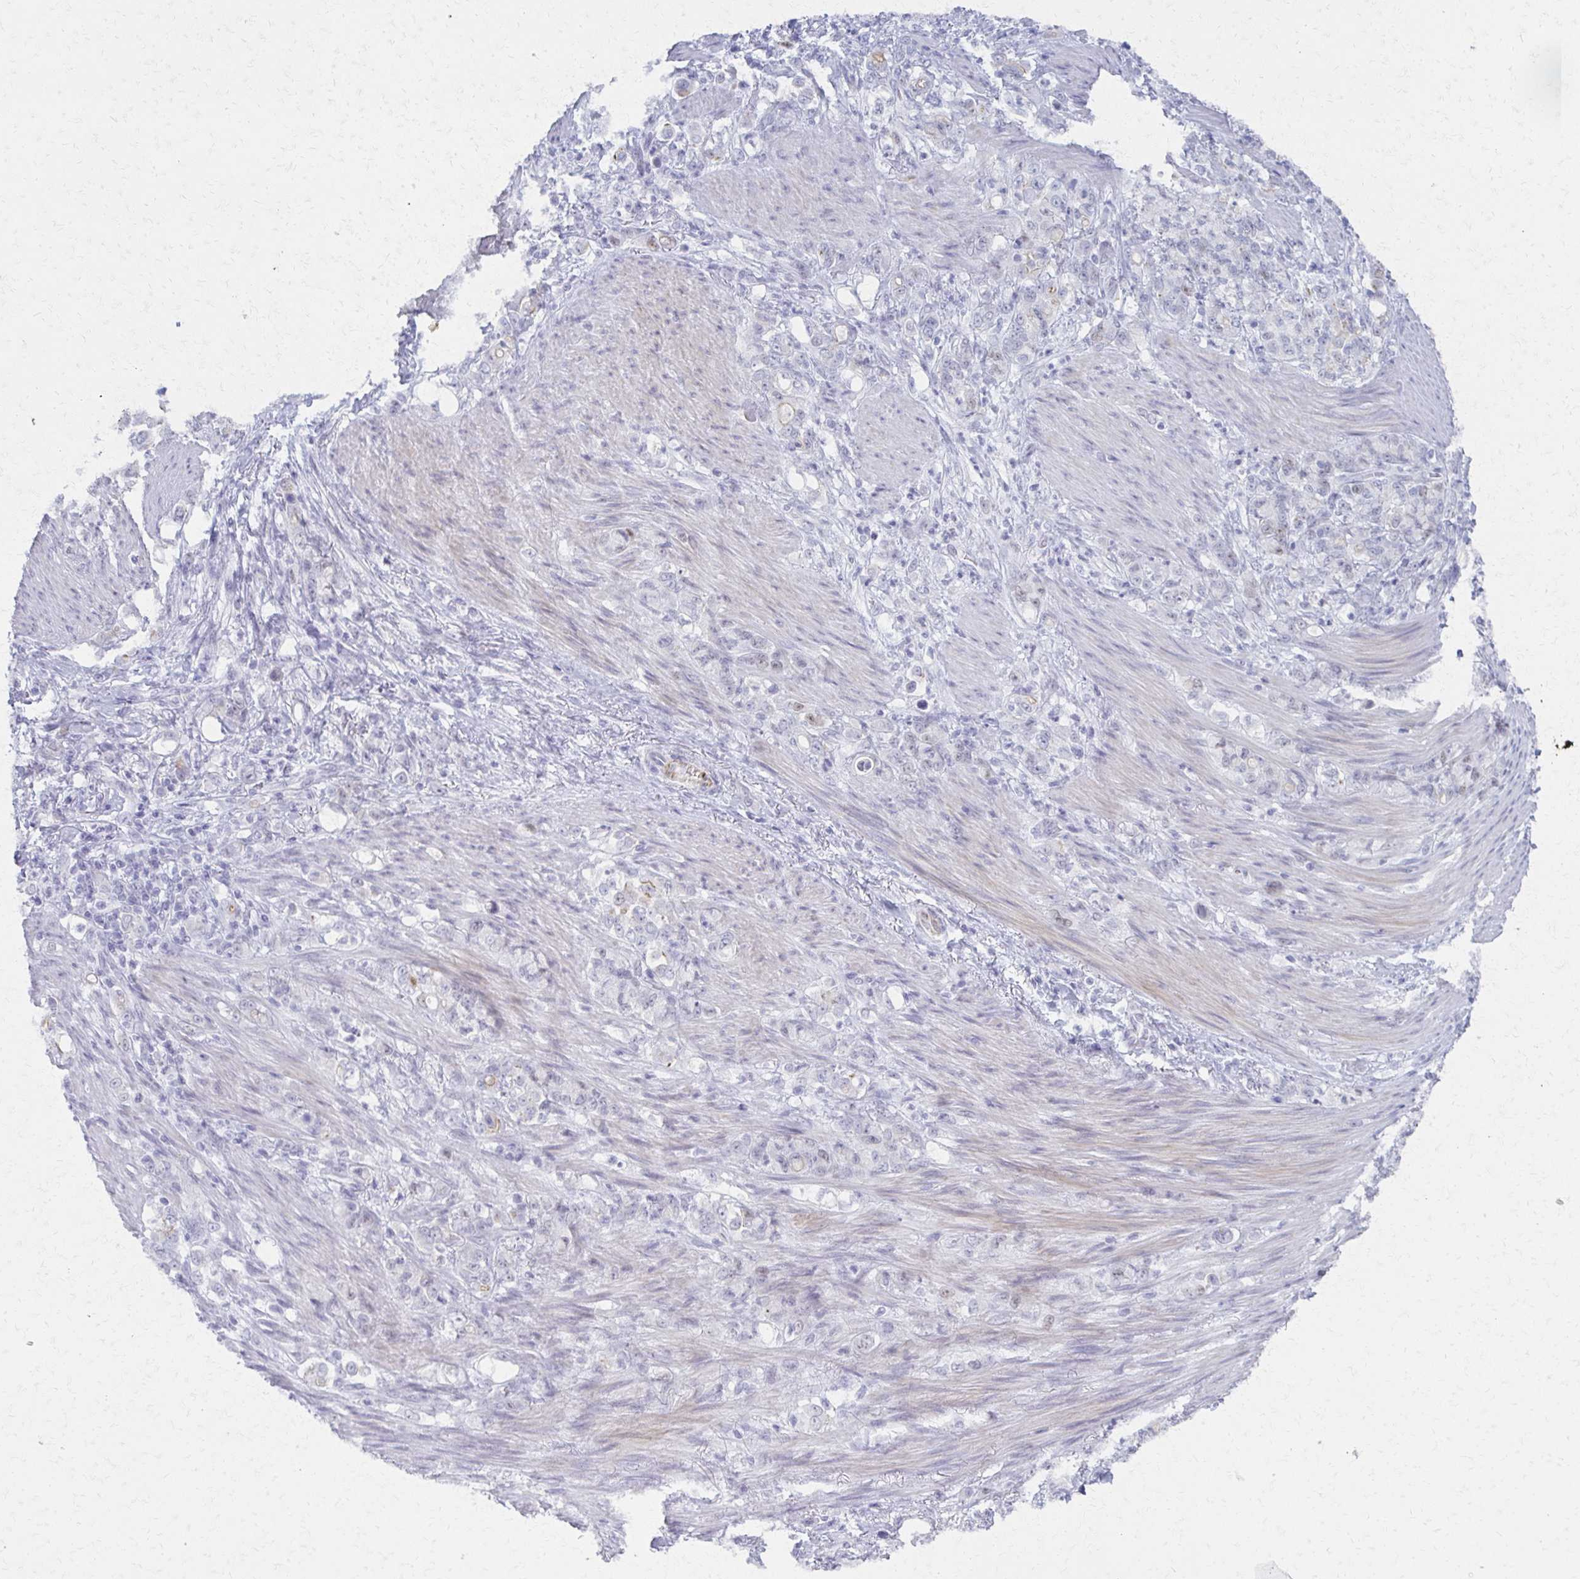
{"staining": {"intensity": "negative", "quantity": "none", "location": "none"}, "tissue": "stomach cancer", "cell_type": "Tumor cells", "image_type": "cancer", "snomed": [{"axis": "morphology", "description": "Adenocarcinoma, NOS"}, {"axis": "topography", "description": "Stomach"}], "caption": "Stomach cancer stained for a protein using immunohistochemistry demonstrates no positivity tumor cells.", "gene": "MORC4", "patient": {"sex": "female", "age": 79}}